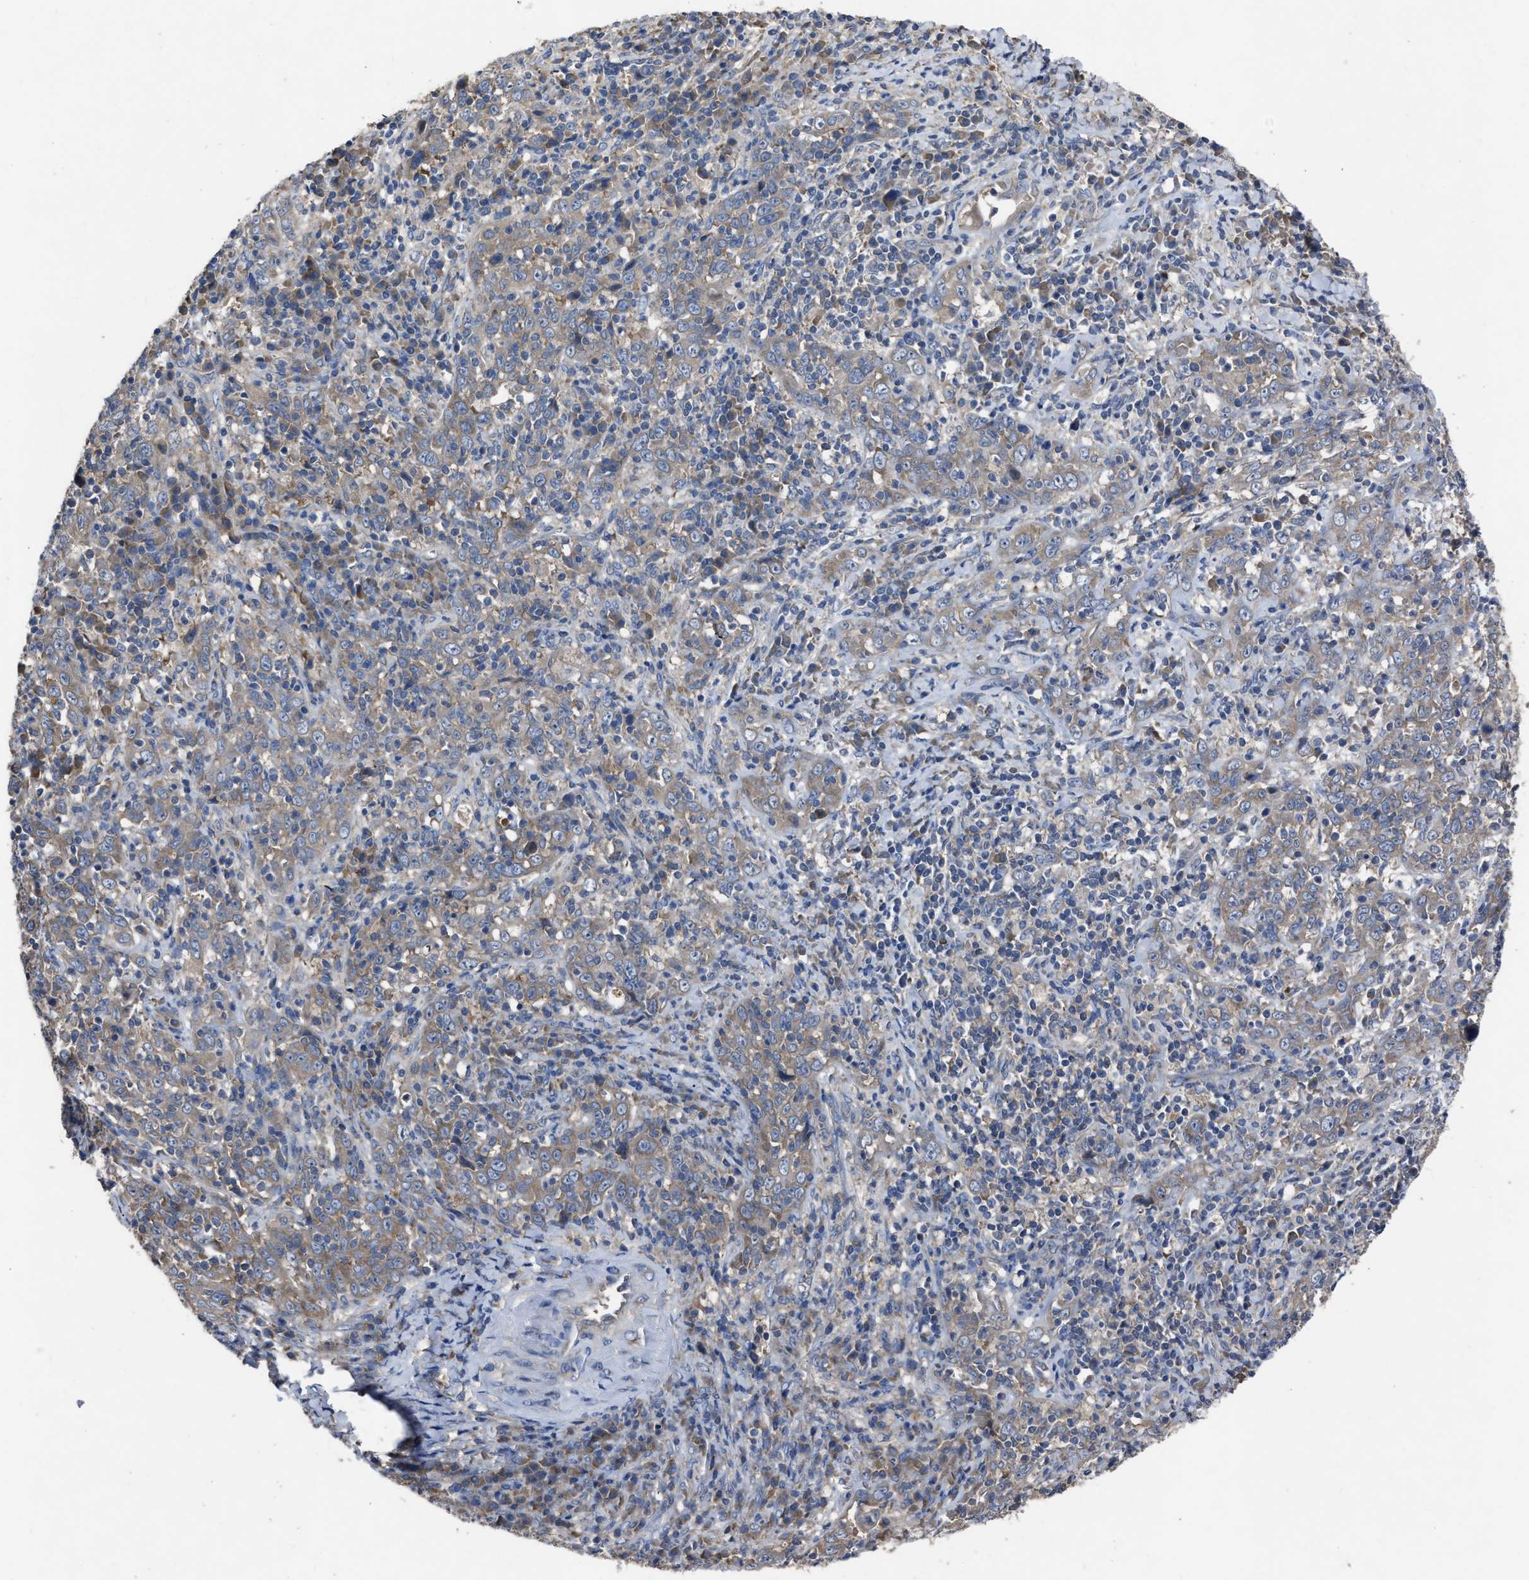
{"staining": {"intensity": "weak", "quantity": "<25%", "location": "cytoplasmic/membranous"}, "tissue": "cervical cancer", "cell_type": "Tumor cells", "image_type": "cancer", "snomed": [{"axis": "morphology", "description": "Squamous cell carcinoma, NOS"}, {"axis": "topography", "description": "Cervix"}], "caption": "This histopathology image is of cervical cancer (squamous cell carcinoma) stained with IHC to label a protein in brown with the nuclei are counter-stained blue. There is no staining in tumor cells.", "gene": "UPF1", "patient": {"sex": "female", "age": 46}}